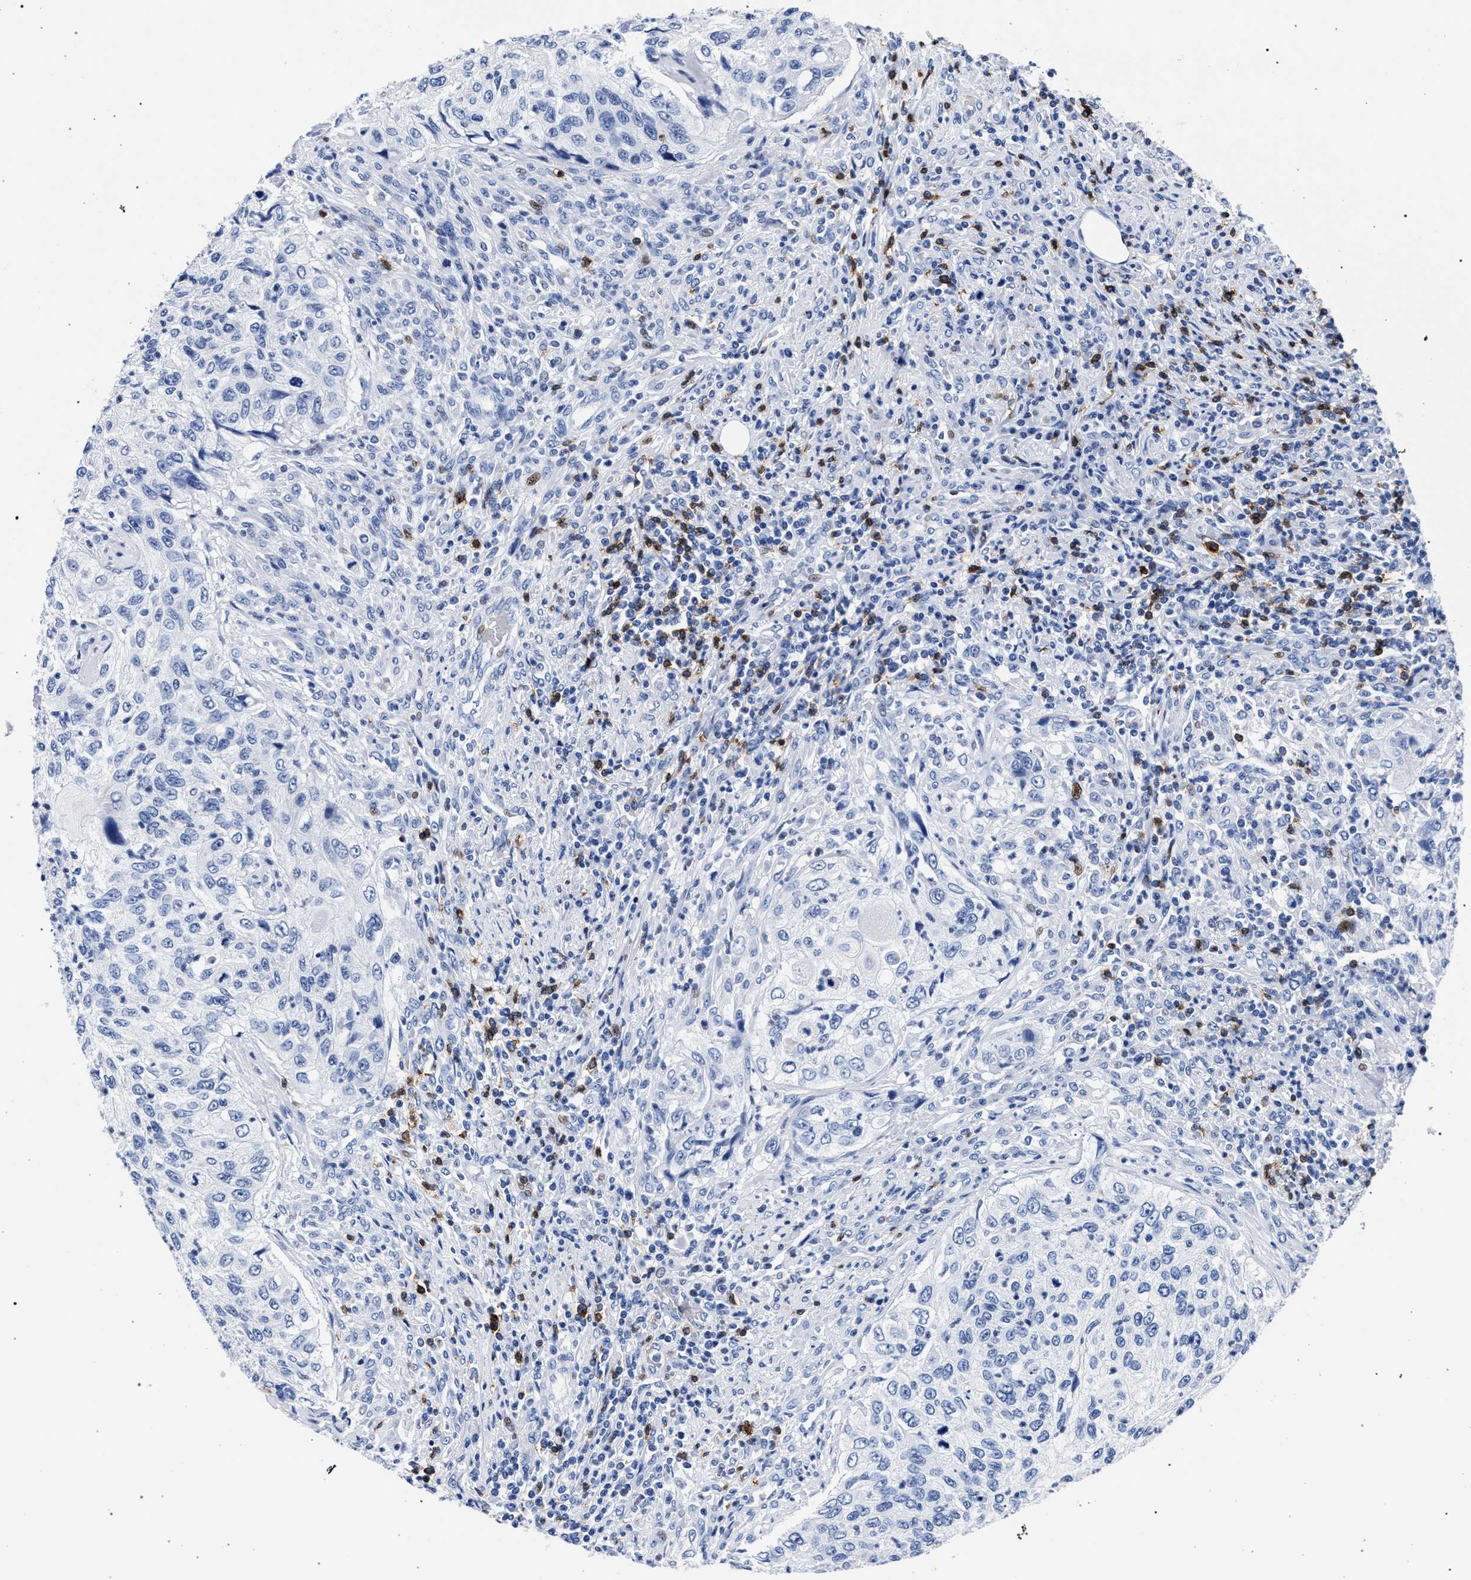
{"staining": {"intensity": "negative", "quantity": "none", "location": "none"}, "tissue": "urothelial cancer", "cell_type": "Tumor cells", "image_type": "cancer", "snomed": [{"axis": "morphology", "description": "Urothelial carcinoma, High grade"}, {"axis": "topography", "description": "Urinary bladder"}], "caption": "Immunohistochemistry of urothelial cancer displays no positivity in tumor cells.", "gene": "KLRK1", "patient": {"sex": "female", "age": 60}}